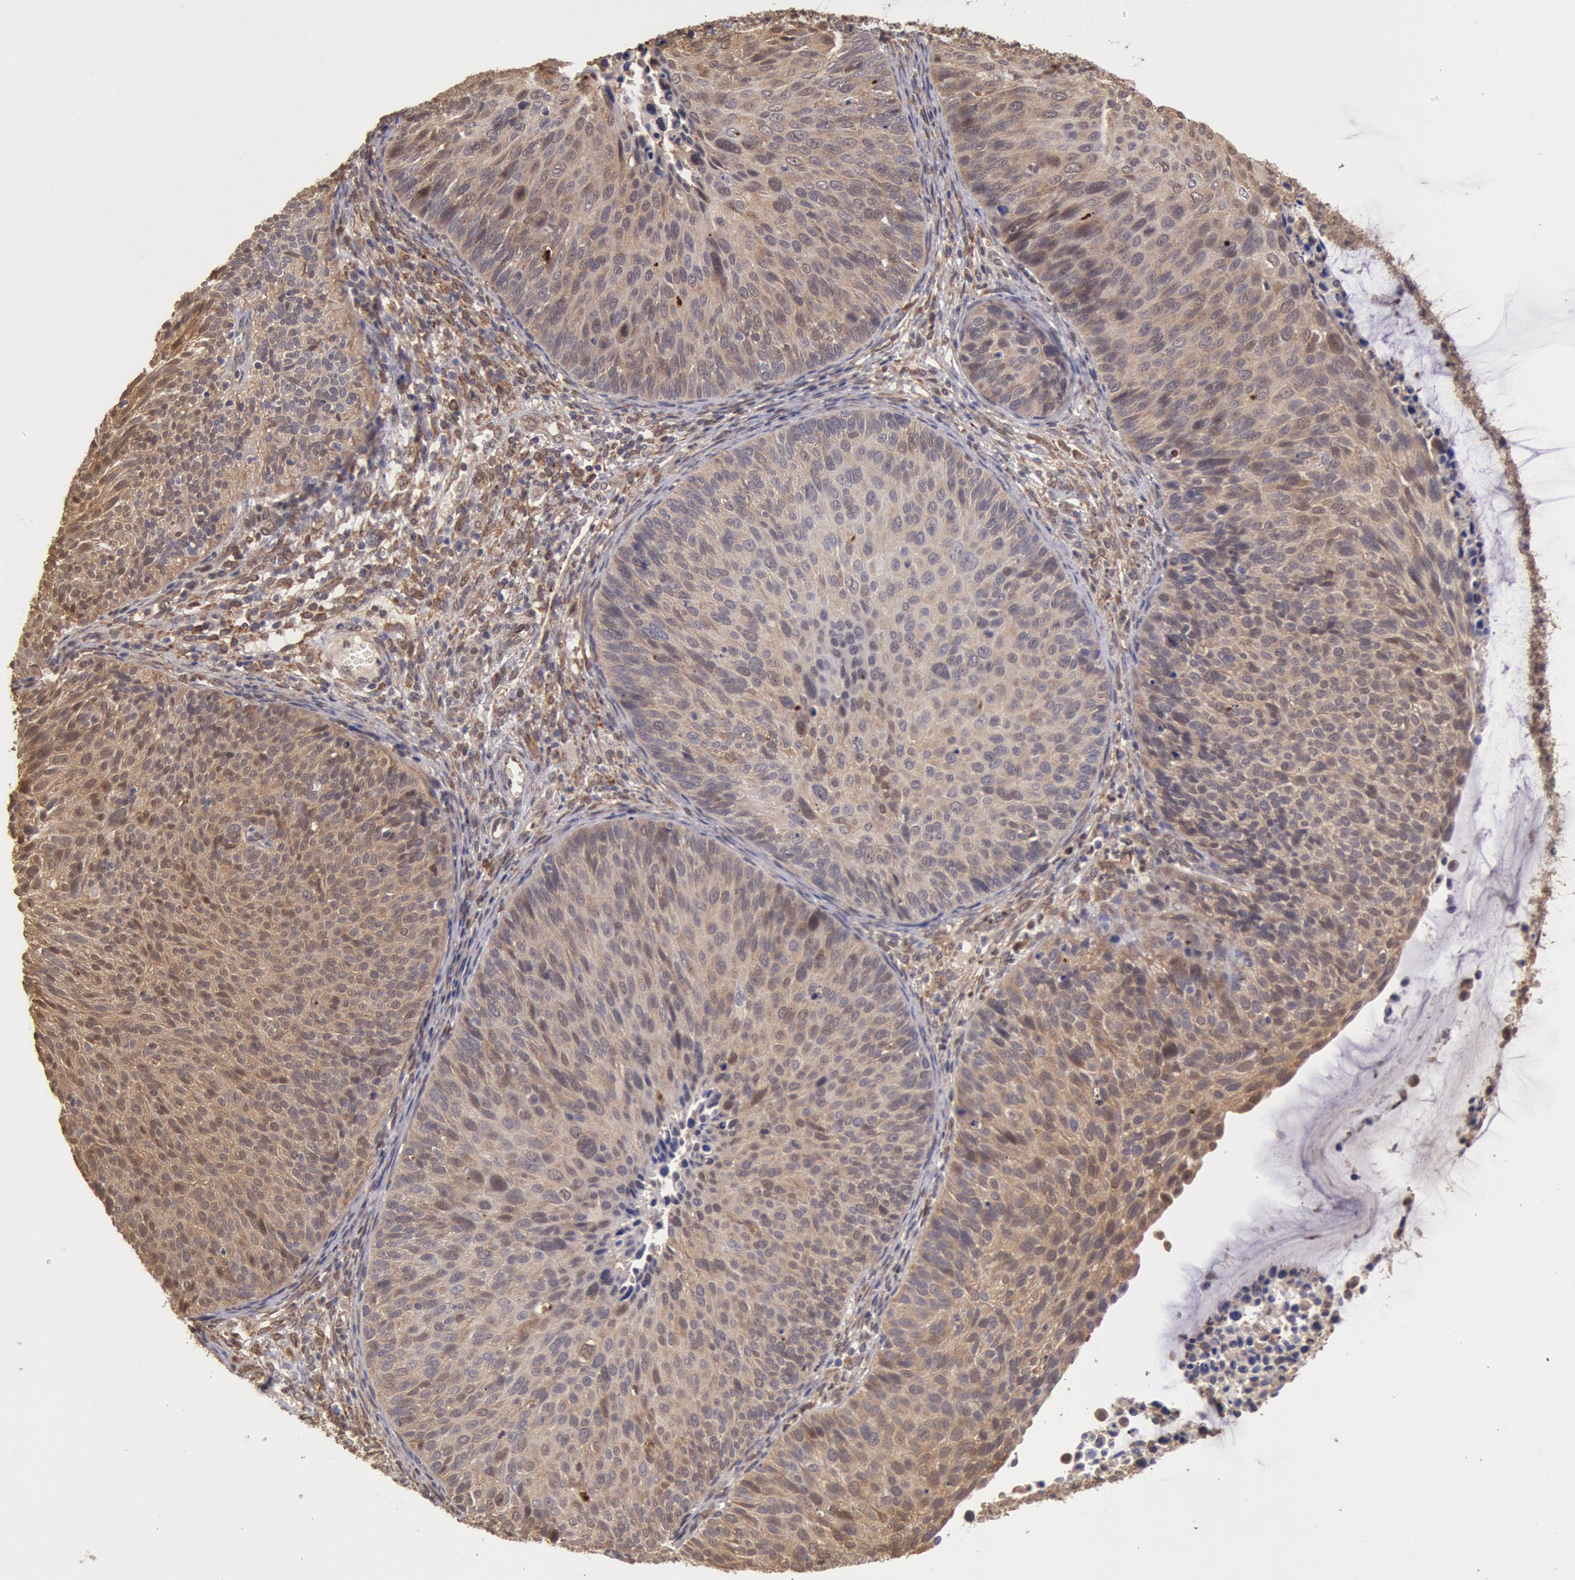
{"staining": {"intensity": "strong", "quantity": ">75%", "location": "cytoplasmic/membranous"}, "tissue": "cervical cancer", "cell_type": "Tumor cells", "image_type": "cancer", "snomed": [{"axis": "morphology", "description": "Squamous cell carcinoma, NOS"}, {"axis": "topography", "description": "Cervix"}], "caption": "Tumor cells exhibit high levels of strong cytoplasmic/membranous staining in about >75% of cells in human cervical squamous cell carcinoma. (IHC, brightfield microscopy, high magnification).", "gene": "COMT", "patient": {"sex": "female", "age": 36}}